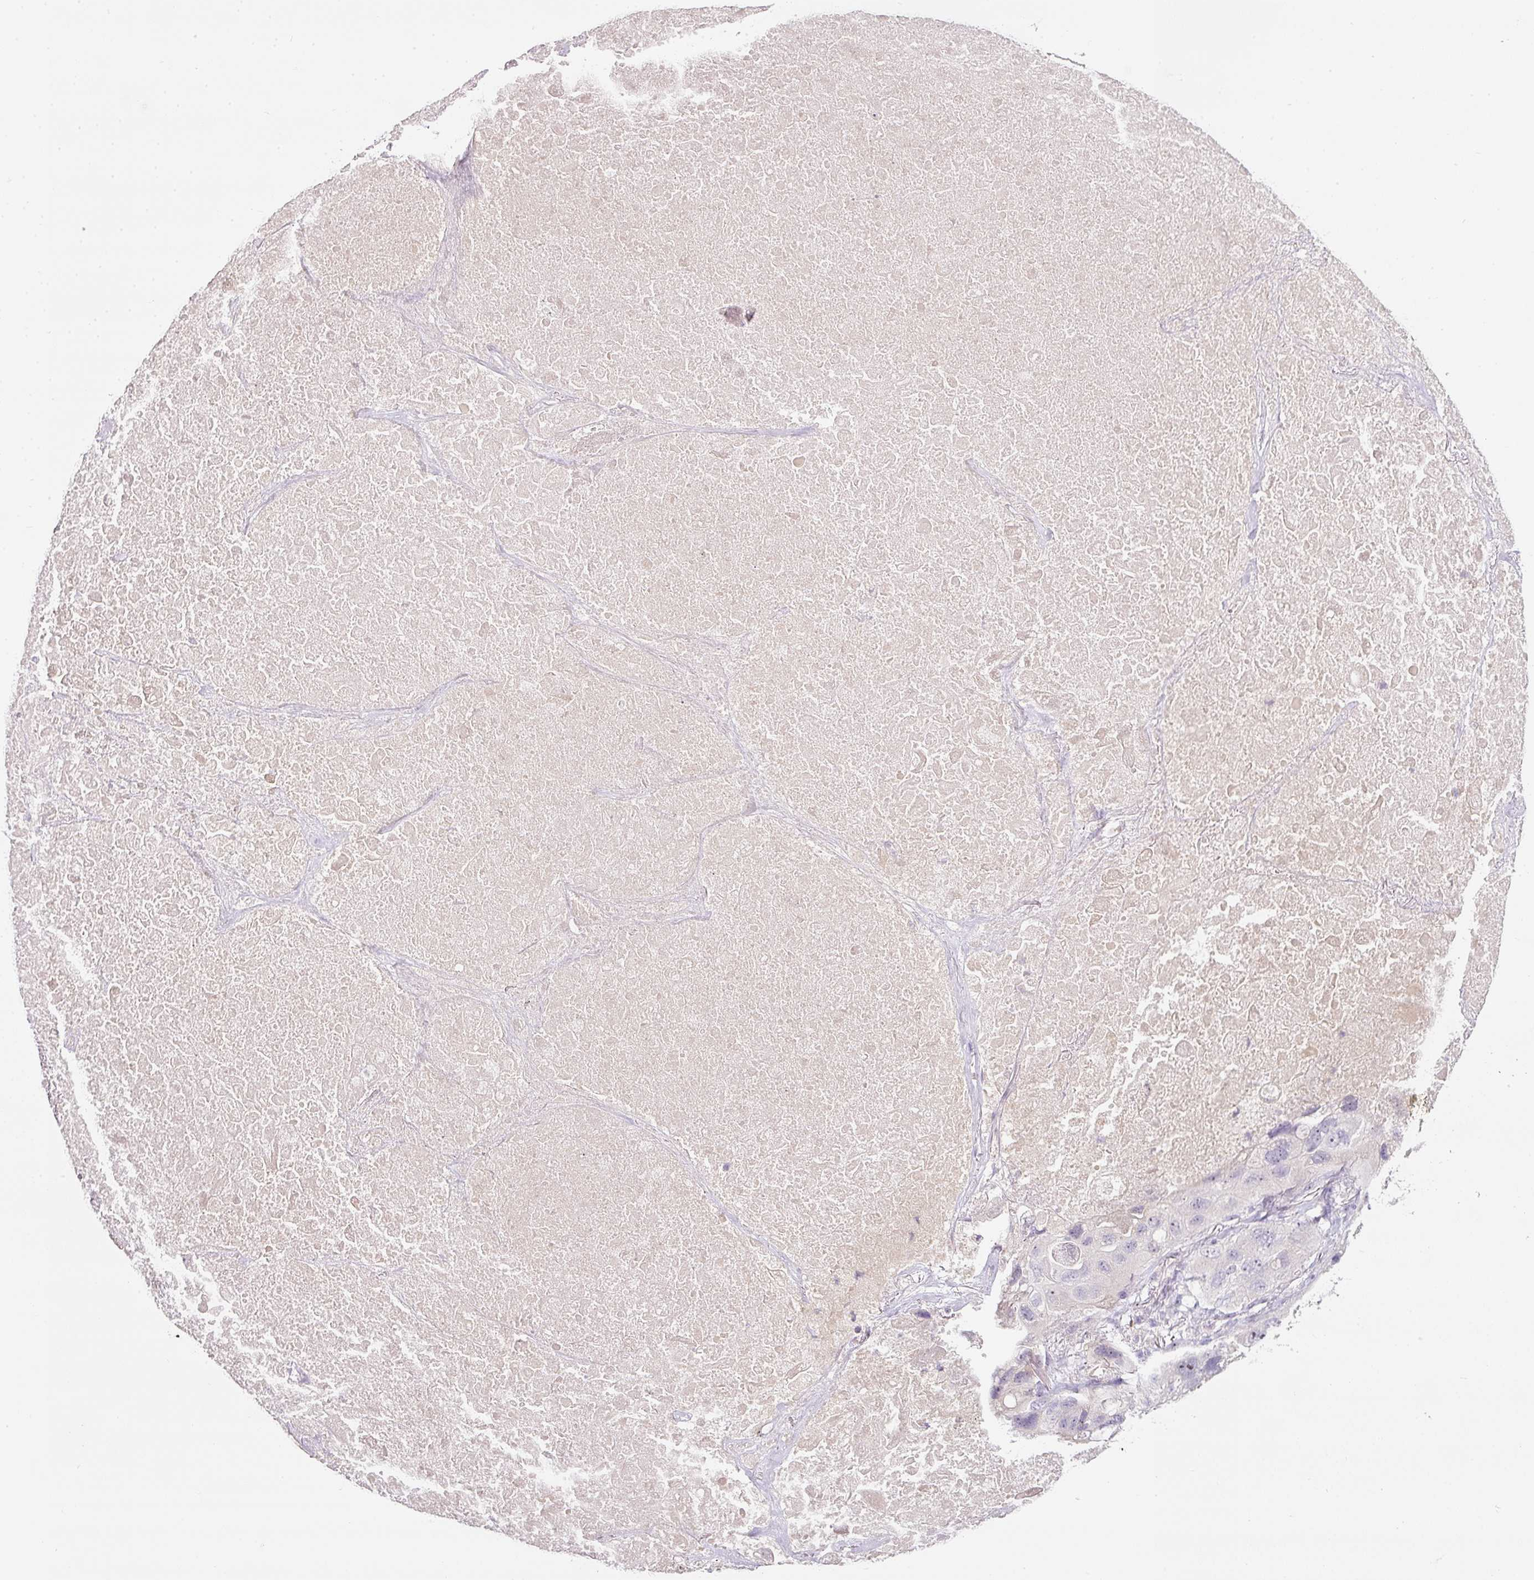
{"staining": {"intensity": "negative", "quantity": "none", "location": "none"}, "tissue": "lung cancer", "cell_type": "Tumor cells", "image_type": "cancer", "snomed": [{"axis": "morphology", "description": "Squamous cell carcinoma, NOS"}, {"axis": "topography", "description": "Lung"}], "caption": "DAB (3,3'-diaminobenzidine) immunohistochemical staining of human lung cancer (squamous cell carcinoma) exhibits no significant expression in tumor cells. The staining was performed using DAB to visualize the protein expression in brown, while the nuclei were stained in blue with hematoxylin (Magnification: 20x).", "gene": "TMEM37", "patient": {"sex": "female", "age": 73}}